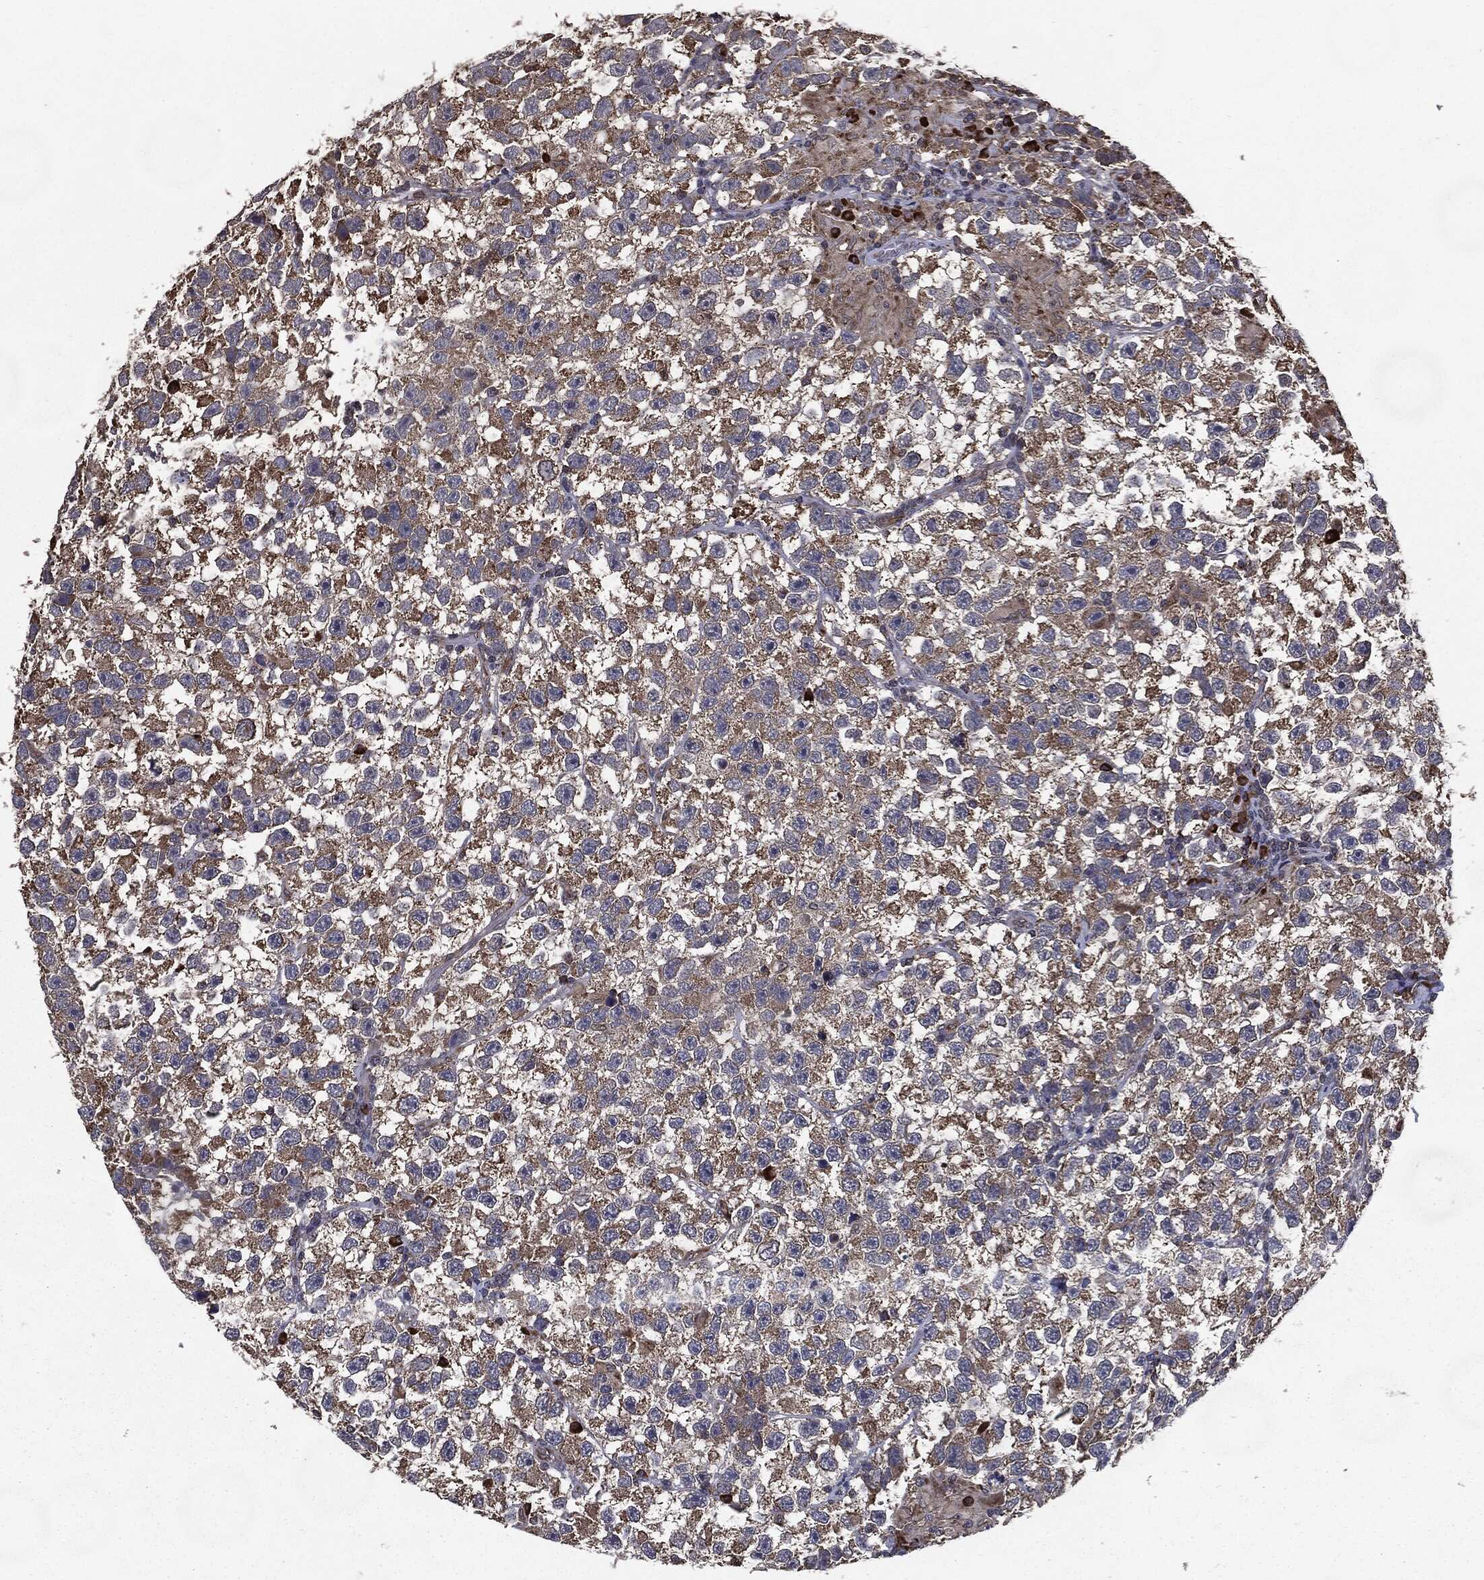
{"staining": {"intensity": "moderate", "quantity": "25%-75%", "location": "cytoplasmic/membranous"}, "tissue": "testis cancer", "cell_type": "Tumor cells", "image_type": "cancer", "snomed": [{"axis": "morphology", "description": "Seminoma, NOS"}, {"axis": "topography", "description": "Testis"}], "caption": "Immunohistochemistry (IHC) micrograph of neoplastic tissue: human testis cancer (seminoma) stained using immunohistochemistry shows medium levels of moderate protein expression localized specifically in the cytoplasmic/membranous of tumor cells, appearing as a cytoplasmic/membranous brown color.", "gene": "HDAC5", "patient": {"sex": "male", "age": 26}}